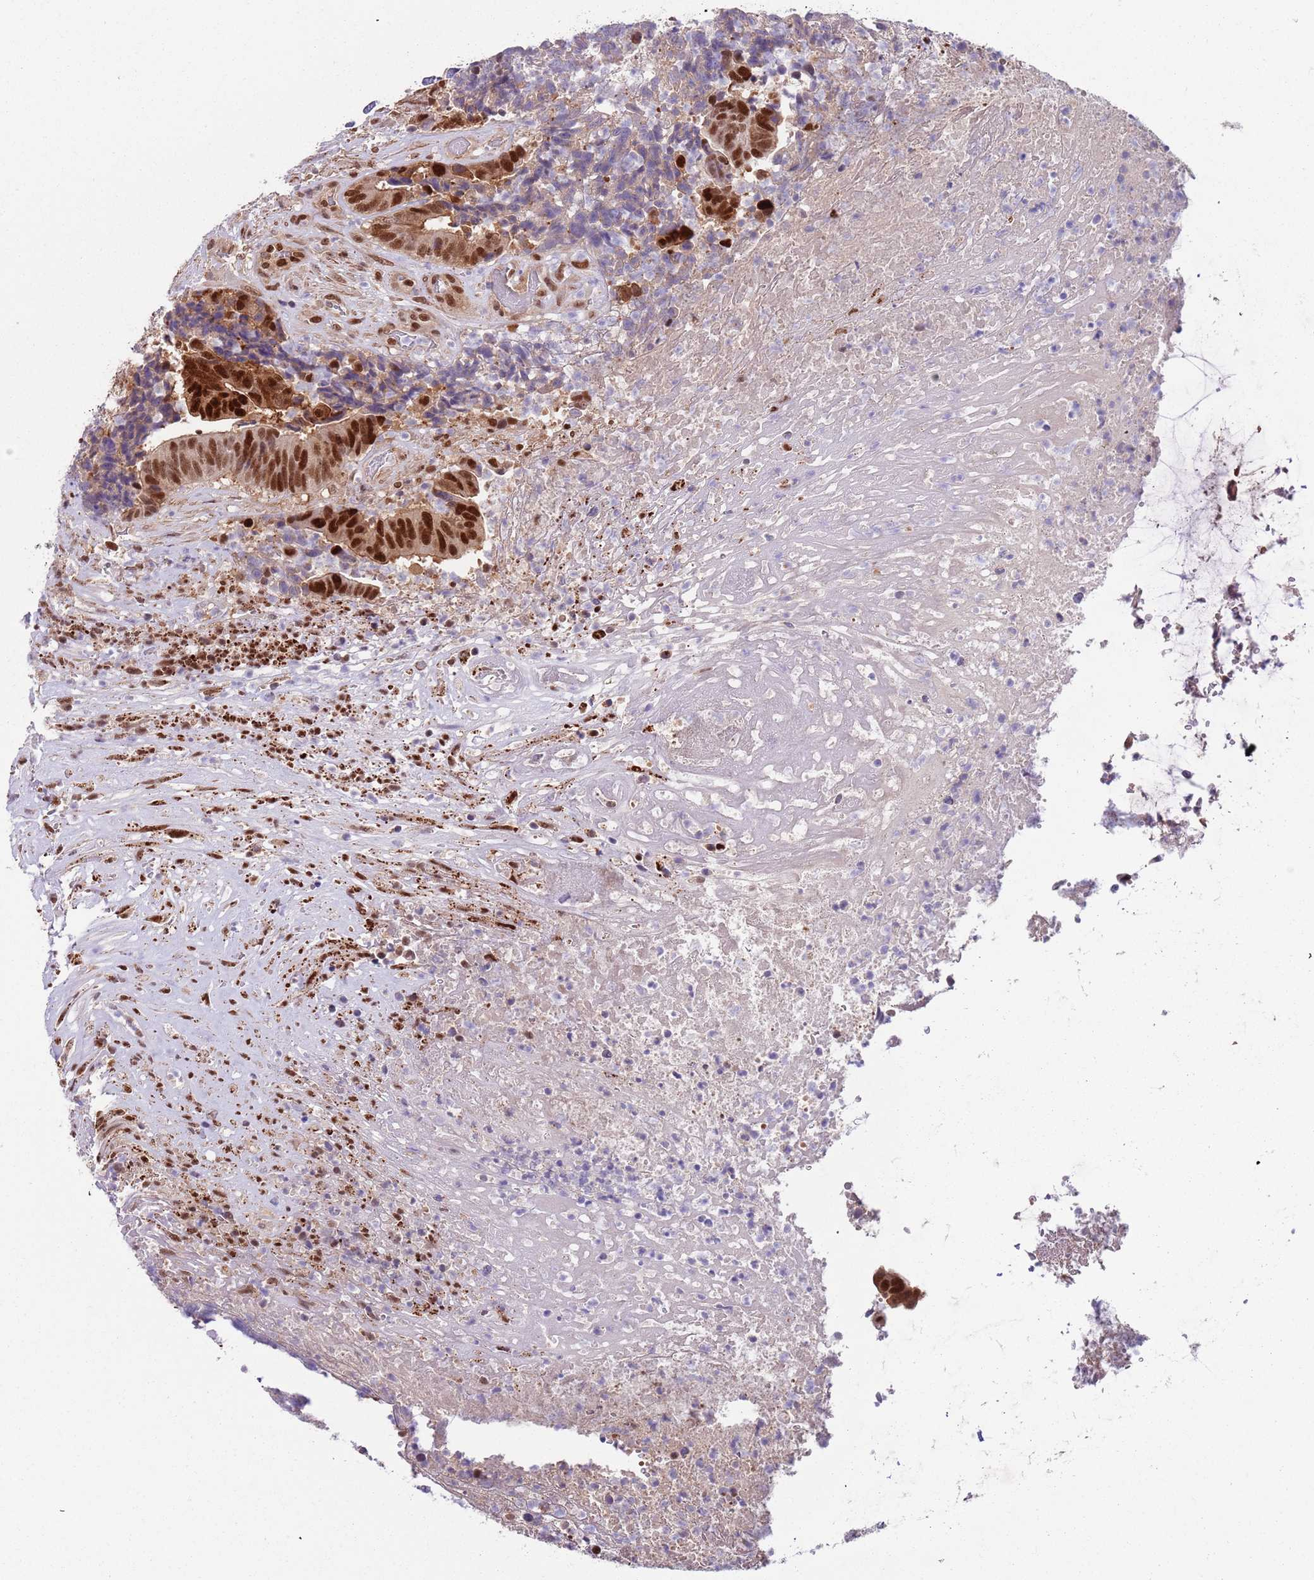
{"staining": {"intensity": "strong", "quantity": ">75%", "location": "nuclear"}, "tissue": "colorectal cancer", "cell_type": "Tumor cells", "image_type": "cancer", "snomed": [{"axis": "morphology", "description": "Adenocarcinoma, NOS"}, {"axis": "topography", "description": "Rectum"}], "caption": "Human colorectal cancer stained with a brown dye exhibits strong nuclear positive positivity in about >75% of tumor cells.", "gene": "RMND5B", "patient": {"sex": "male", "age": 72}}